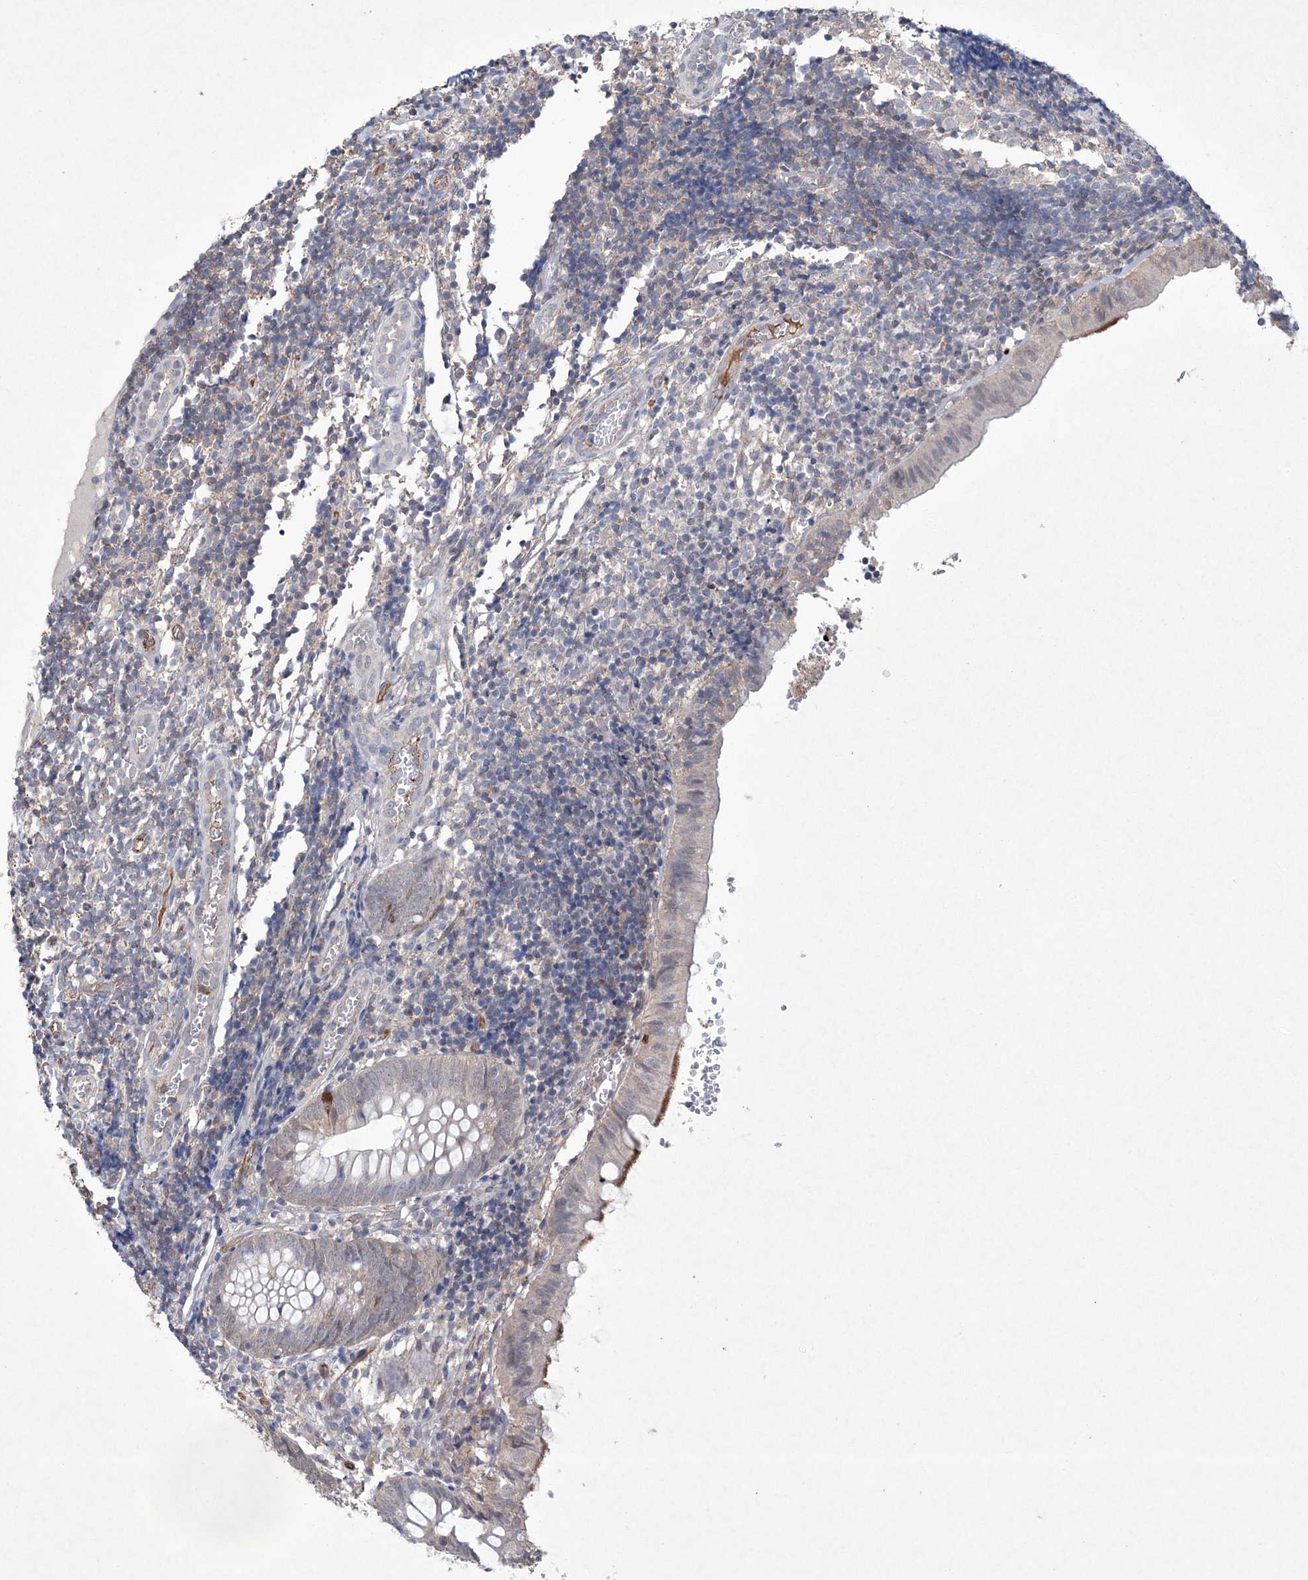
{"staining": {"intensity": "moderate", "quantity": "<25%", "location": "cytoplasmic/membranous"}, "tissue": "appendix", "cell_type": "Glandular cells", "image_type": "normal", "snomed": [{"axis": "morphology", "description": "Normal tissue, NOS"}, {"axis": "topography", "description": "Appendix"}], "caption": "DAB (3,3'-diaminobenzidine) immunohistochemical staining of normal appendix demonstrates moderate cytoplasmic/membranous protein expression in about <25% of glandular cells.", "gene": "DPCD", "patient": {"sex": "male", "age": 8}}